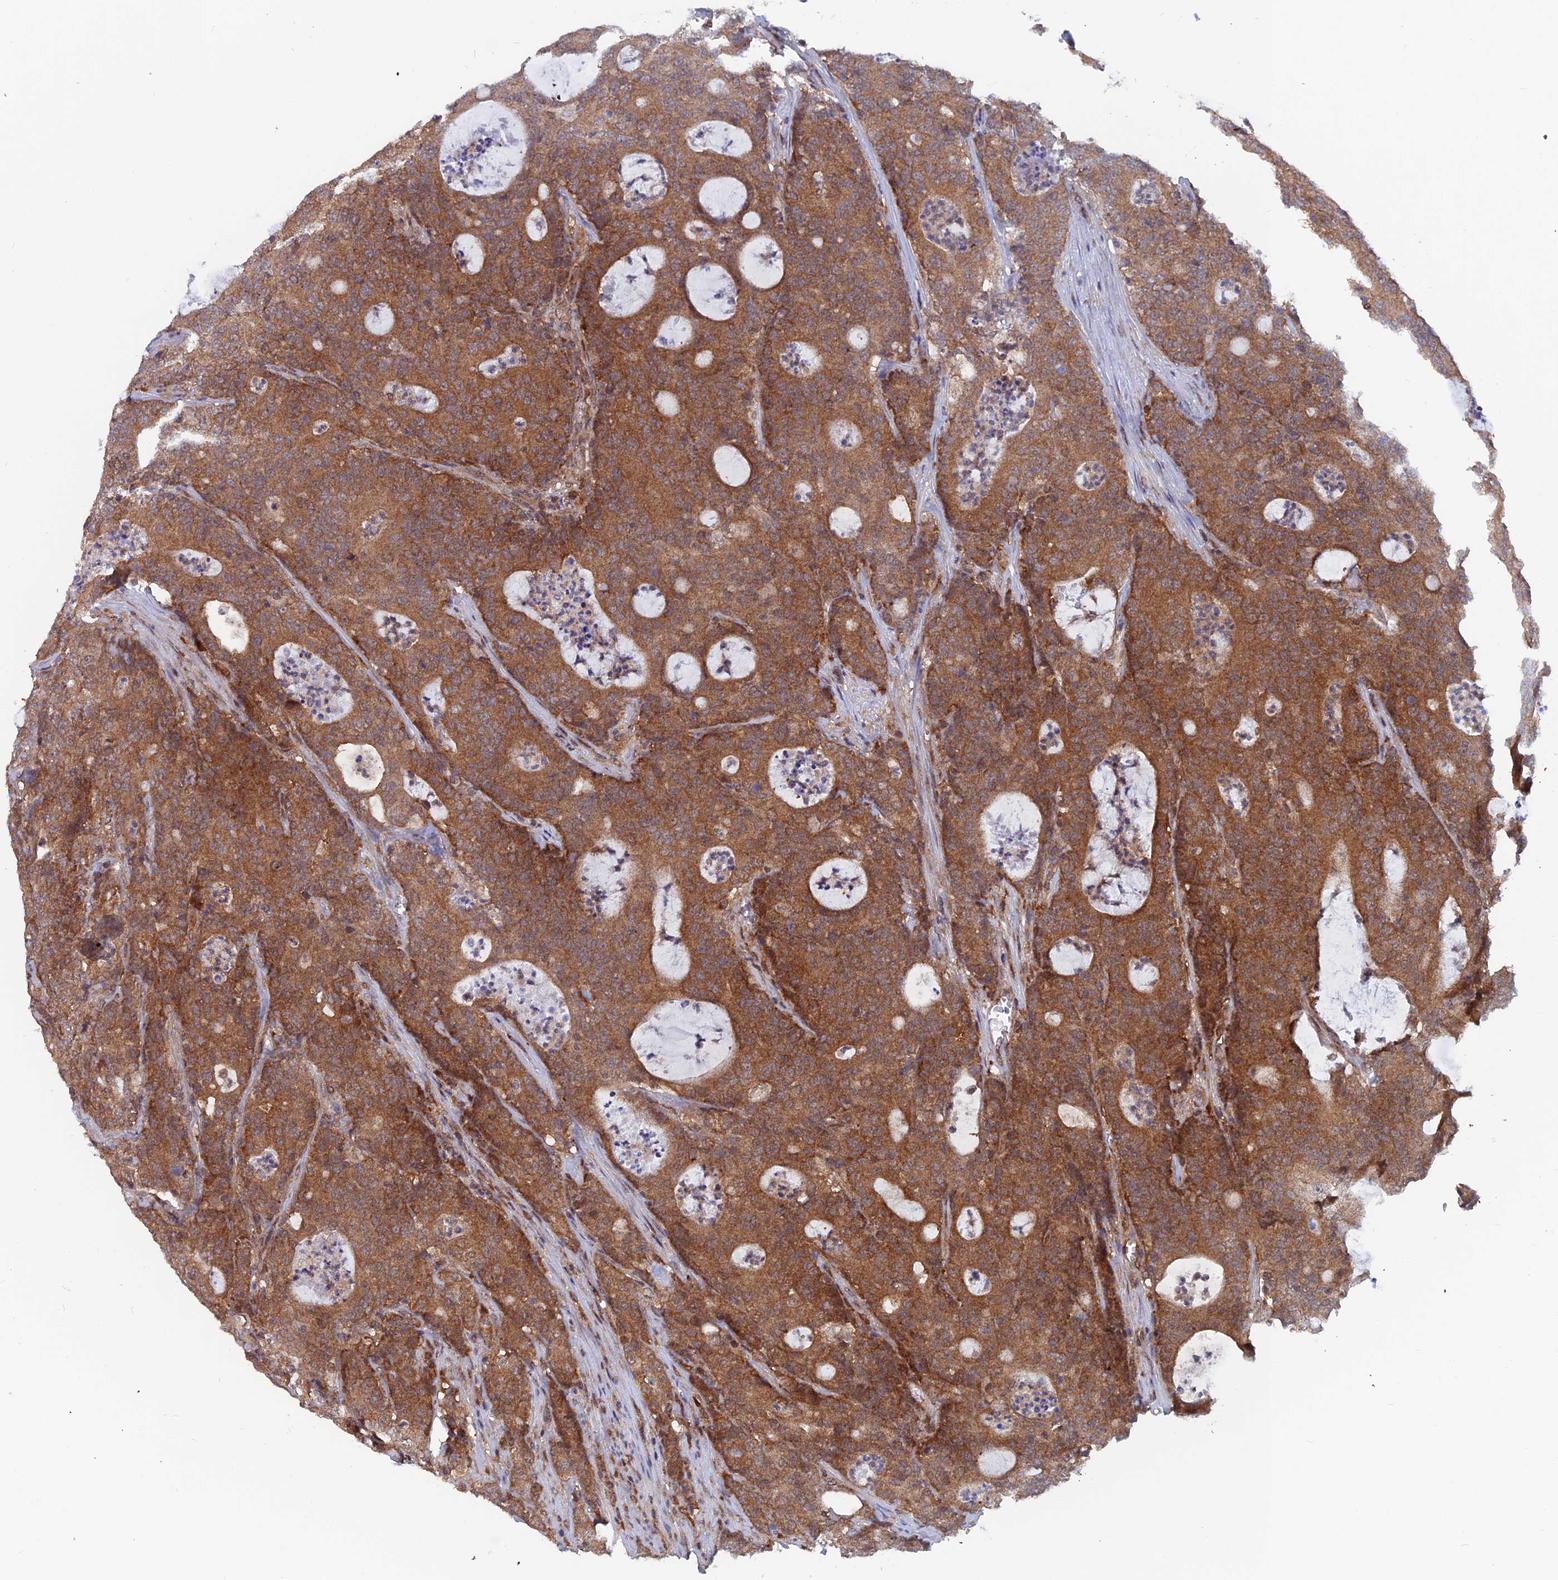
{"staining": {"intensity": "moderate", "quantity": ">75%", "location": "cytoplasmic/membranous,nuclear"}, "tissue": "colorectal cancer", "cell_type": "Tumor cells", "image_type": "cancer", "snomed": [{"axis": "morphology", "description": "Adenocarcinoma, NOS"}, {"axis": "topography", "description": "Colon"}], "caption": "Protein analysis of adenocarcinoma (colorectal) tissue reveals moderate cytoplasmic/membranous and nuclear expression in approximately >75% of tumor cells.", "gene": "IGBP1", "patient": {"sex": "male", "age": 83}}